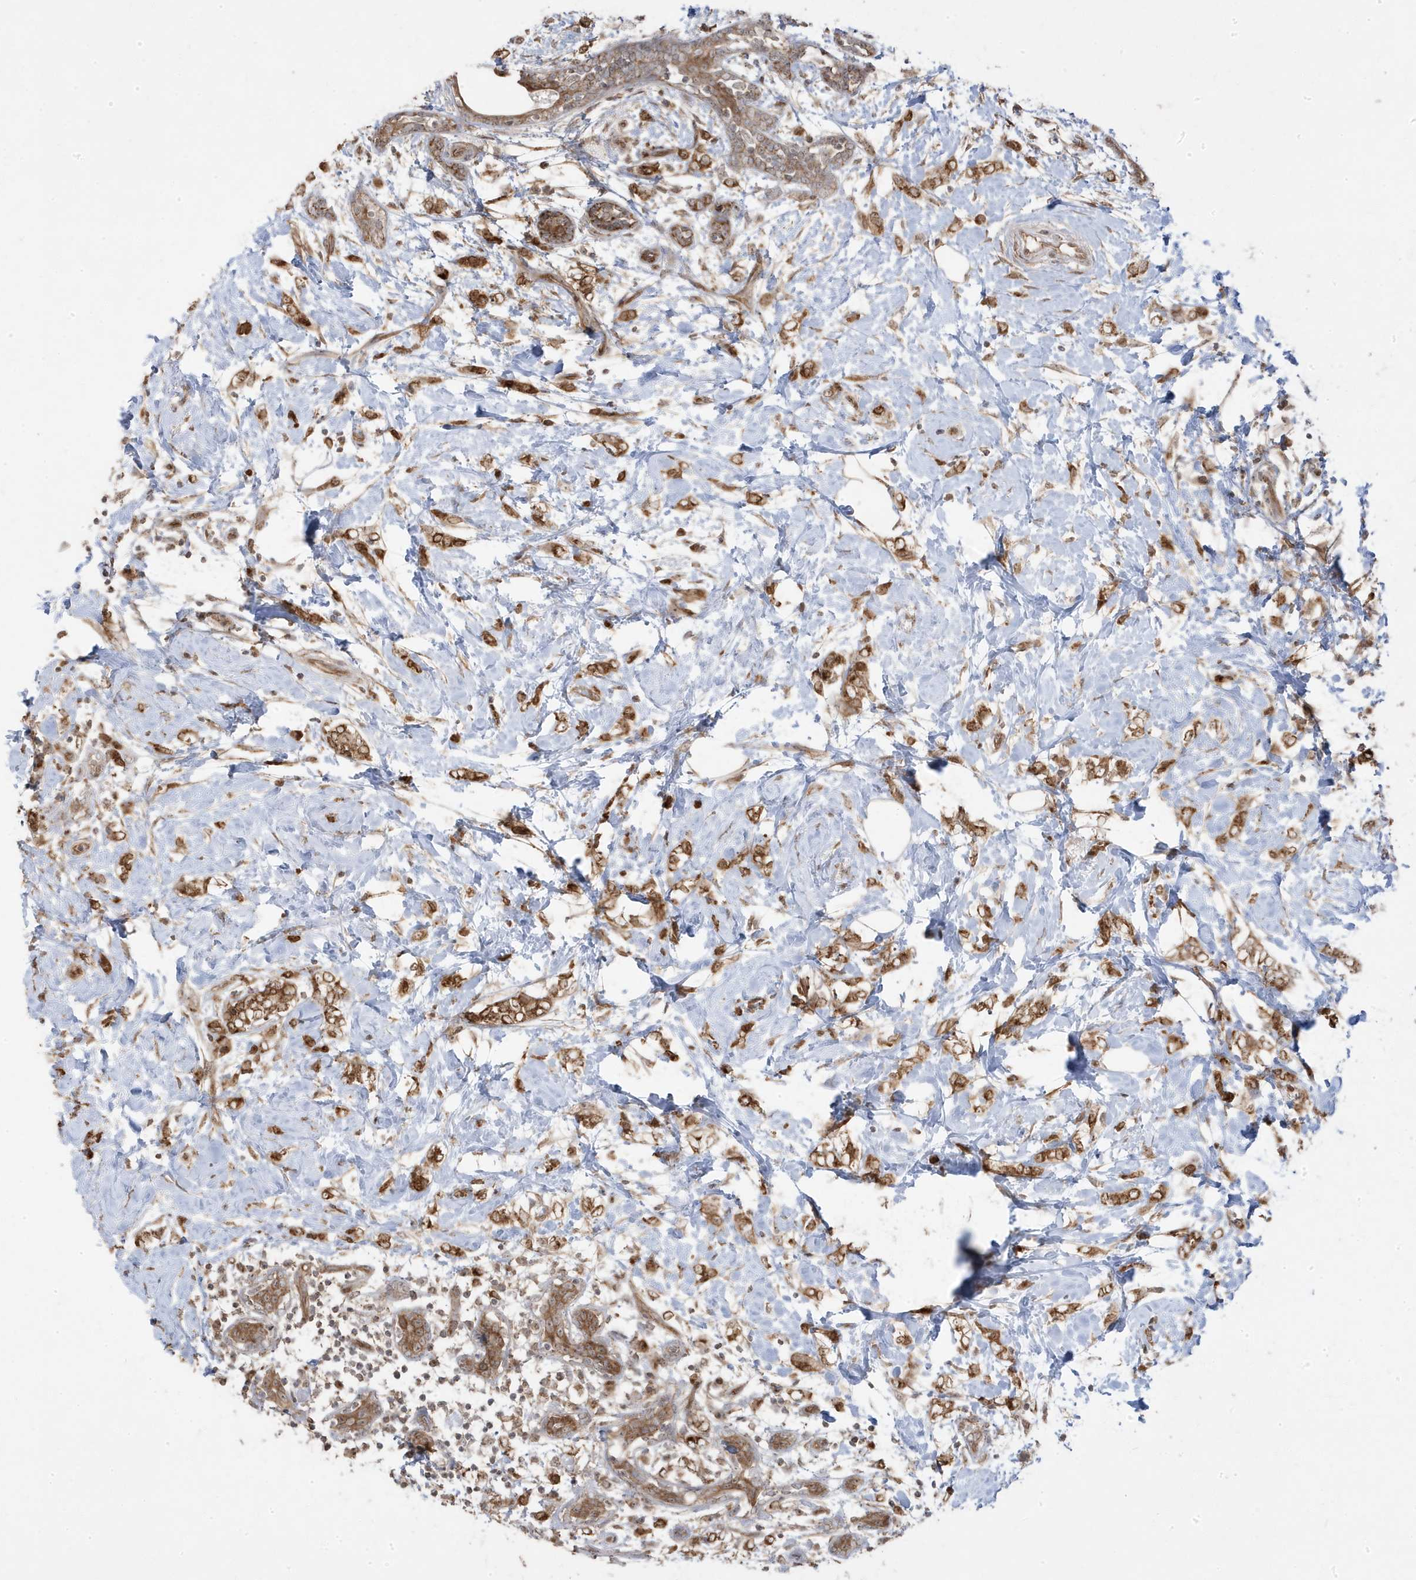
{"staining": {"intensity": "moderate", "quantity": ">75%", "location": "cytoplasmic/membranous"}, "tissue": "breast cancer", "cell_type": "Tumor cells", "image_type": "cancer", "snomed": [{"axis": "morphology", "description": "Normal tissue, NOS"}, {"axis": "morphology", "description": "Lobular carcinoma"}, {"axis": "topography", "description": "Breast"}], "caption": "Immunohistochemistry (DAB) staining of human lobular carcinoma (breast) displays moderate cytoplasmic/membranous protein expression in approximately >75% of tumor cells.", "gene": "DNAJC12", "patient": {"sex": "female", "age": 47}}